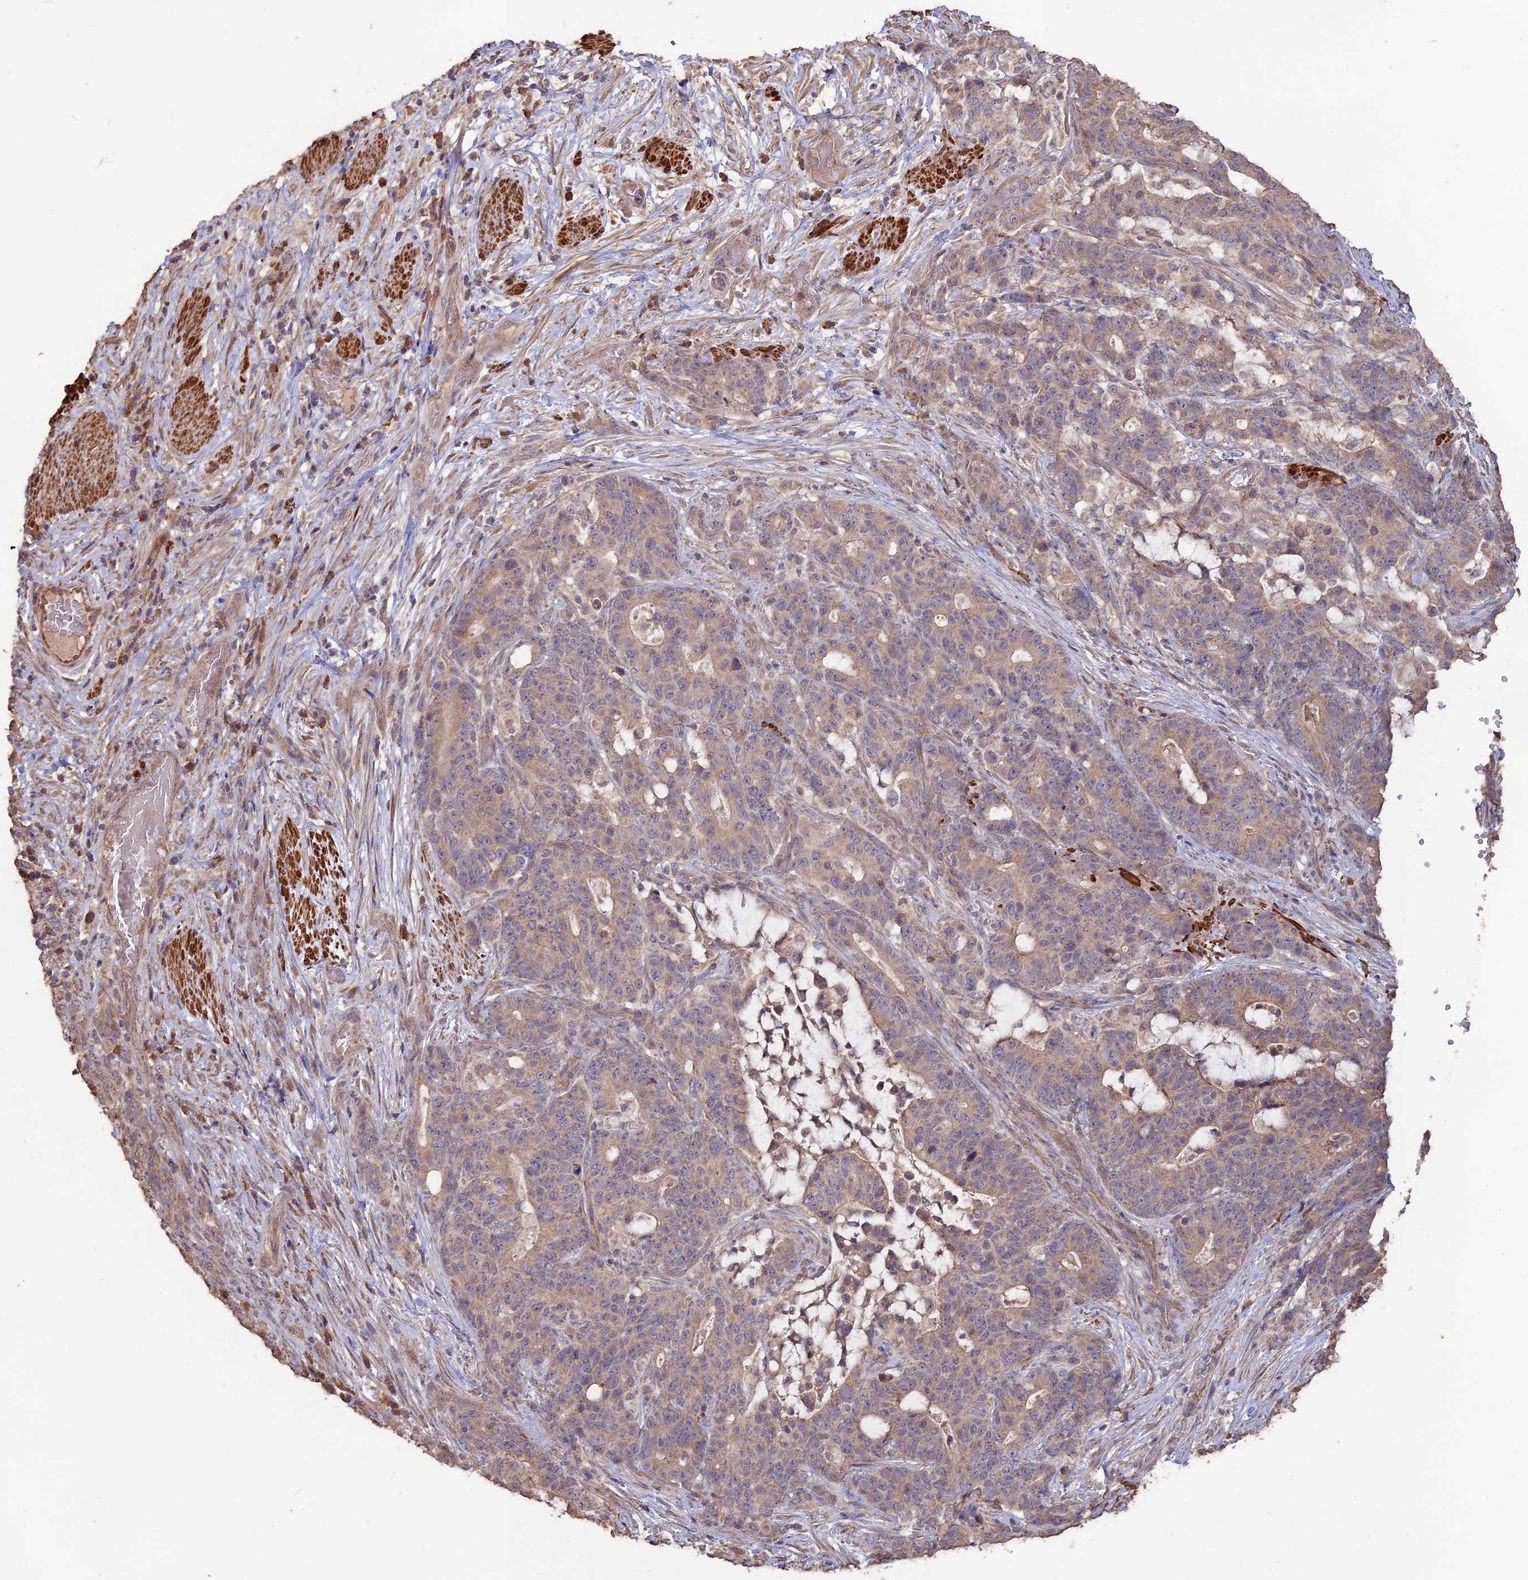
{"staining": {"intensity": "weak", "quantity": "25%-75%", "location": "cytoplasmic/membranous"}, "tissue": "stomach cancer", "cell_type": "Tumor cells", "image_type": "cancer", "snomed": [{"axis": "morphology", "description": "Normal tissue, NOS"}, {"axis": "morphology", "description": "Adenocarcinoma, NOS"}, {"axis": "topography", "description": "Stomach"}], "caption": "Immunohistochemistry of human stomach adenocarcinoma shows low levels of weak cytoplasmic/membranous positivity in about 25%-75% of tumor cells.", "gene": "LAYN", "patient": {"sex": "female", "age": 64}}